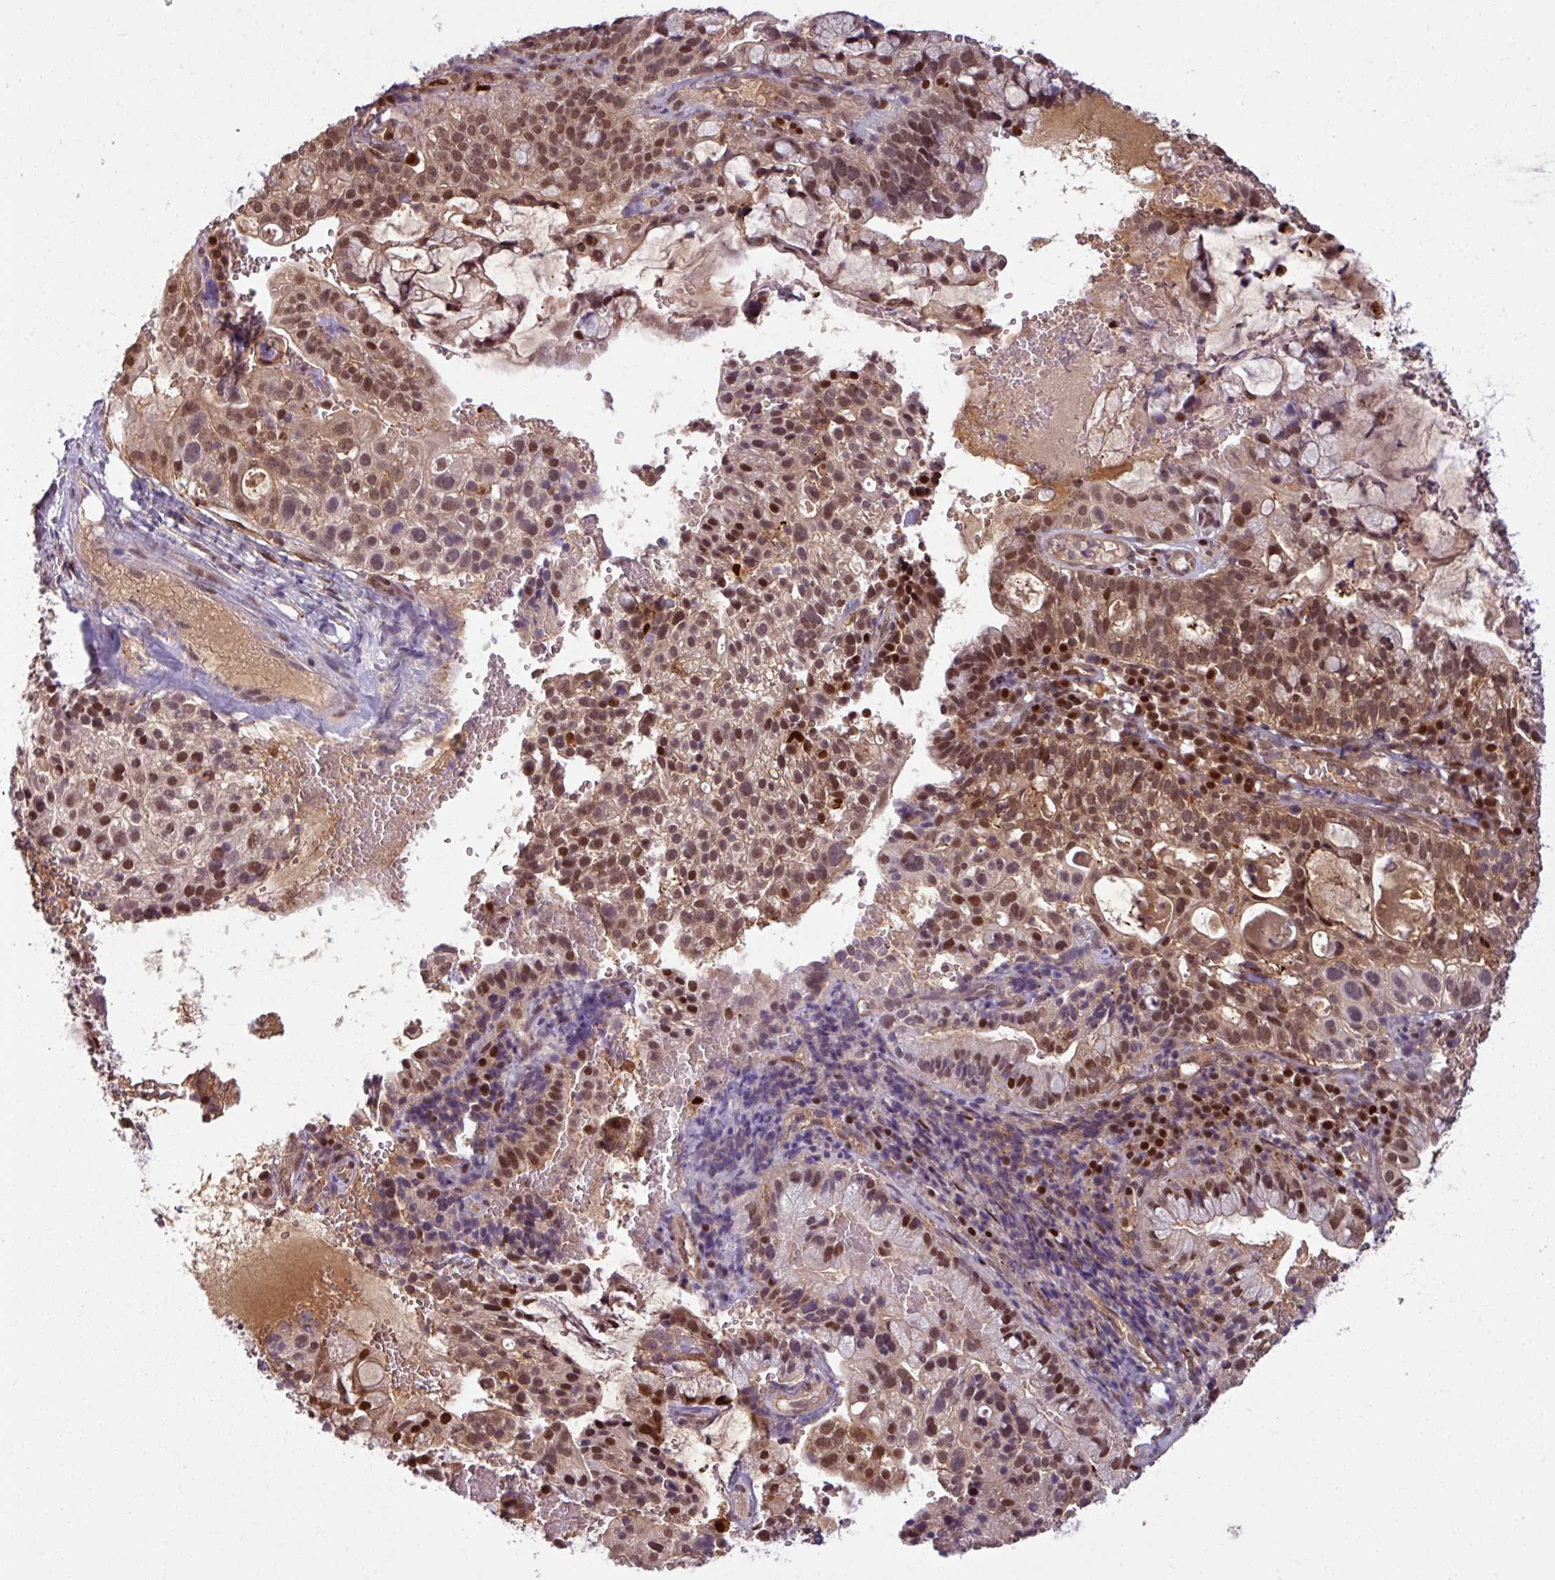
{"staining": {"intensity": "moderate", "quantity": ">75%", "location": "cytoplasmic/membranous,nuclear"}, "tissue": "cervical cancer", "cell_type": "Tumor cells", "image_type": "cancer", "snomed": [{"axis": "morphology", "description": "Adenocarcinoma, NOS"}, {"axis": "topography", "description": "Cervix"}], "caption": "Approximately >75% of tumor cells in human cervical cancer show moderate cytoplasmic/membranous and nuclear protein expression as visualized by brown immunohistochemical staining.", "gene": "KCTD11", "patient": {"sex": "female", "age": 41}}